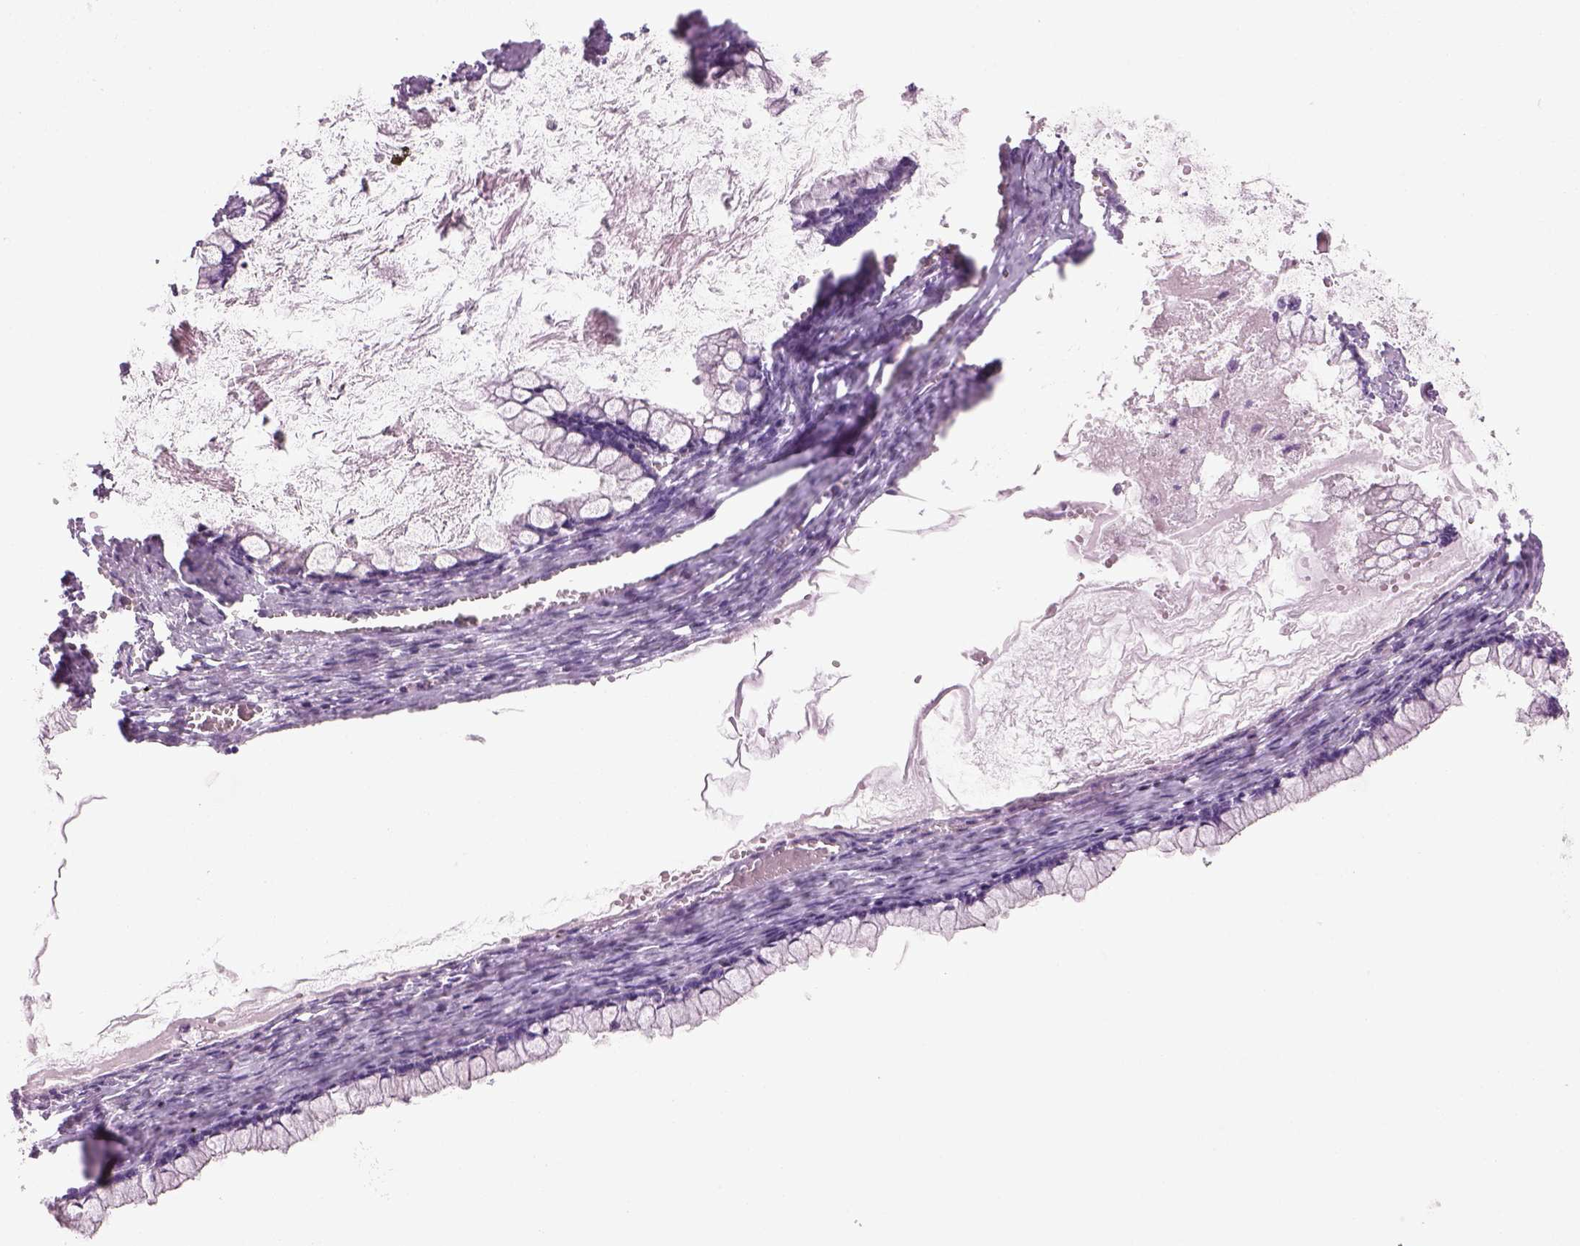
{"staining": {"intensity": "negative", "quantity": "none", "location": "none"}, "tissue": "ovarian cancer", "cell_type": "Tumor cells", "image_type": "cancer", "snomed": [{"axis": "morphology", "description": "Cystadenocarcinoma, mucinous, NOS"}, {"axis": "topography", "description": "Ovary"}], "caption": "Immunohistochemistry (IHC) of human mucinous cystadenocarcinoma (ovarian) shows no staining in tumor cells. Brightfield microscopy of immunohistochemistry stained with DAB (3,3'-diaminobenzidine) (brown) and hematoxylin (blue), captured at high magnification.", "gene": "MDH1B", "patient": {"sex": "female", "age": 67}}